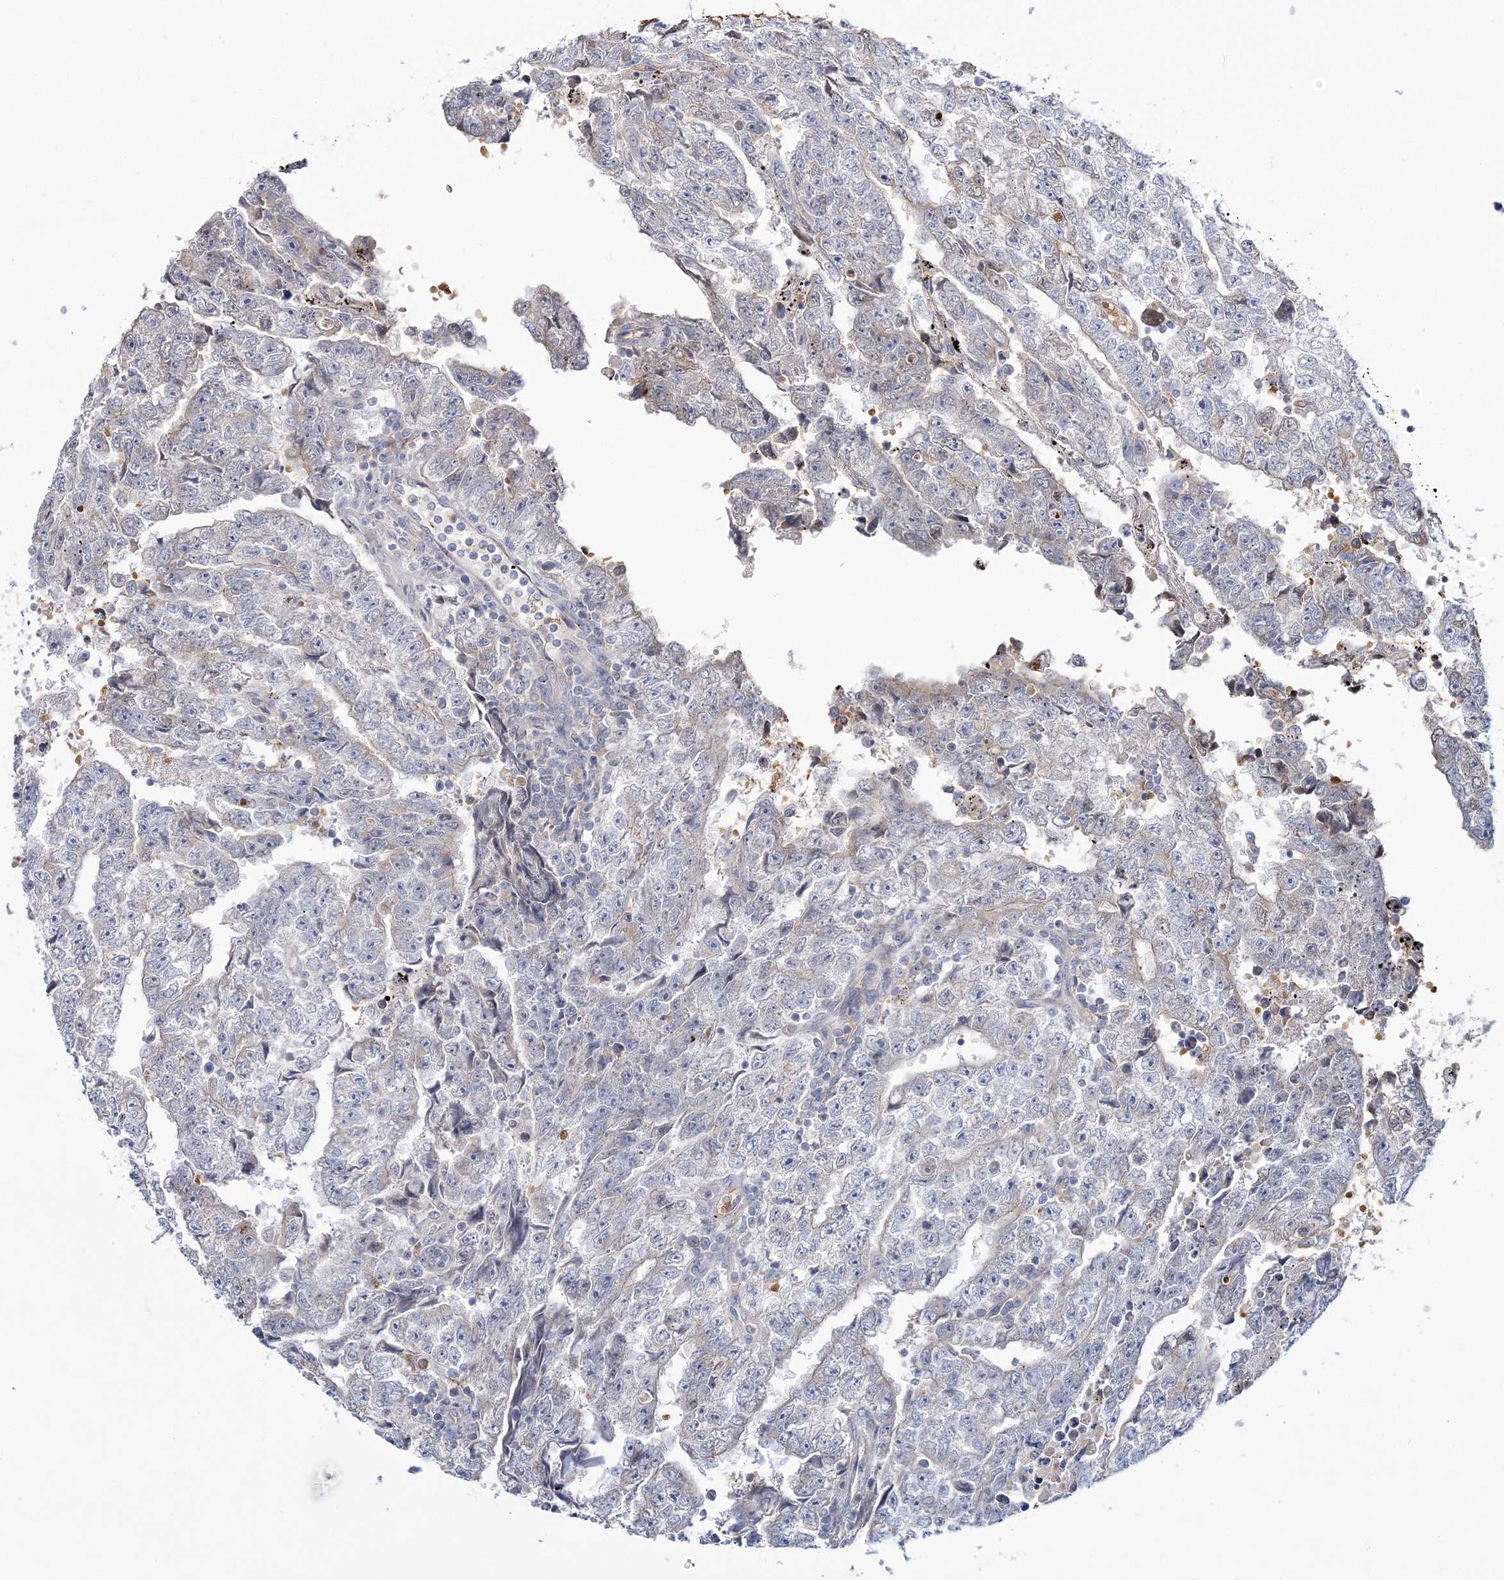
{"staining": {"intensity": "negative", "quantity": "none", "location": "none"}, "tissue": "testis cancer", "cell_type": "Tumor cells", "image_type": "cancer", "snomed": [{"axis": "morphology", "description": "Carcinoma, Embryonal, NOS"}, {"axis": "topography", "description": "Testis"}], "caption": "Tumor cells are negative for brown protein staining in embryonal carcinoma (testis).", "gene": "ATP11B", "patient": {"sex": "male", "age": 25}}